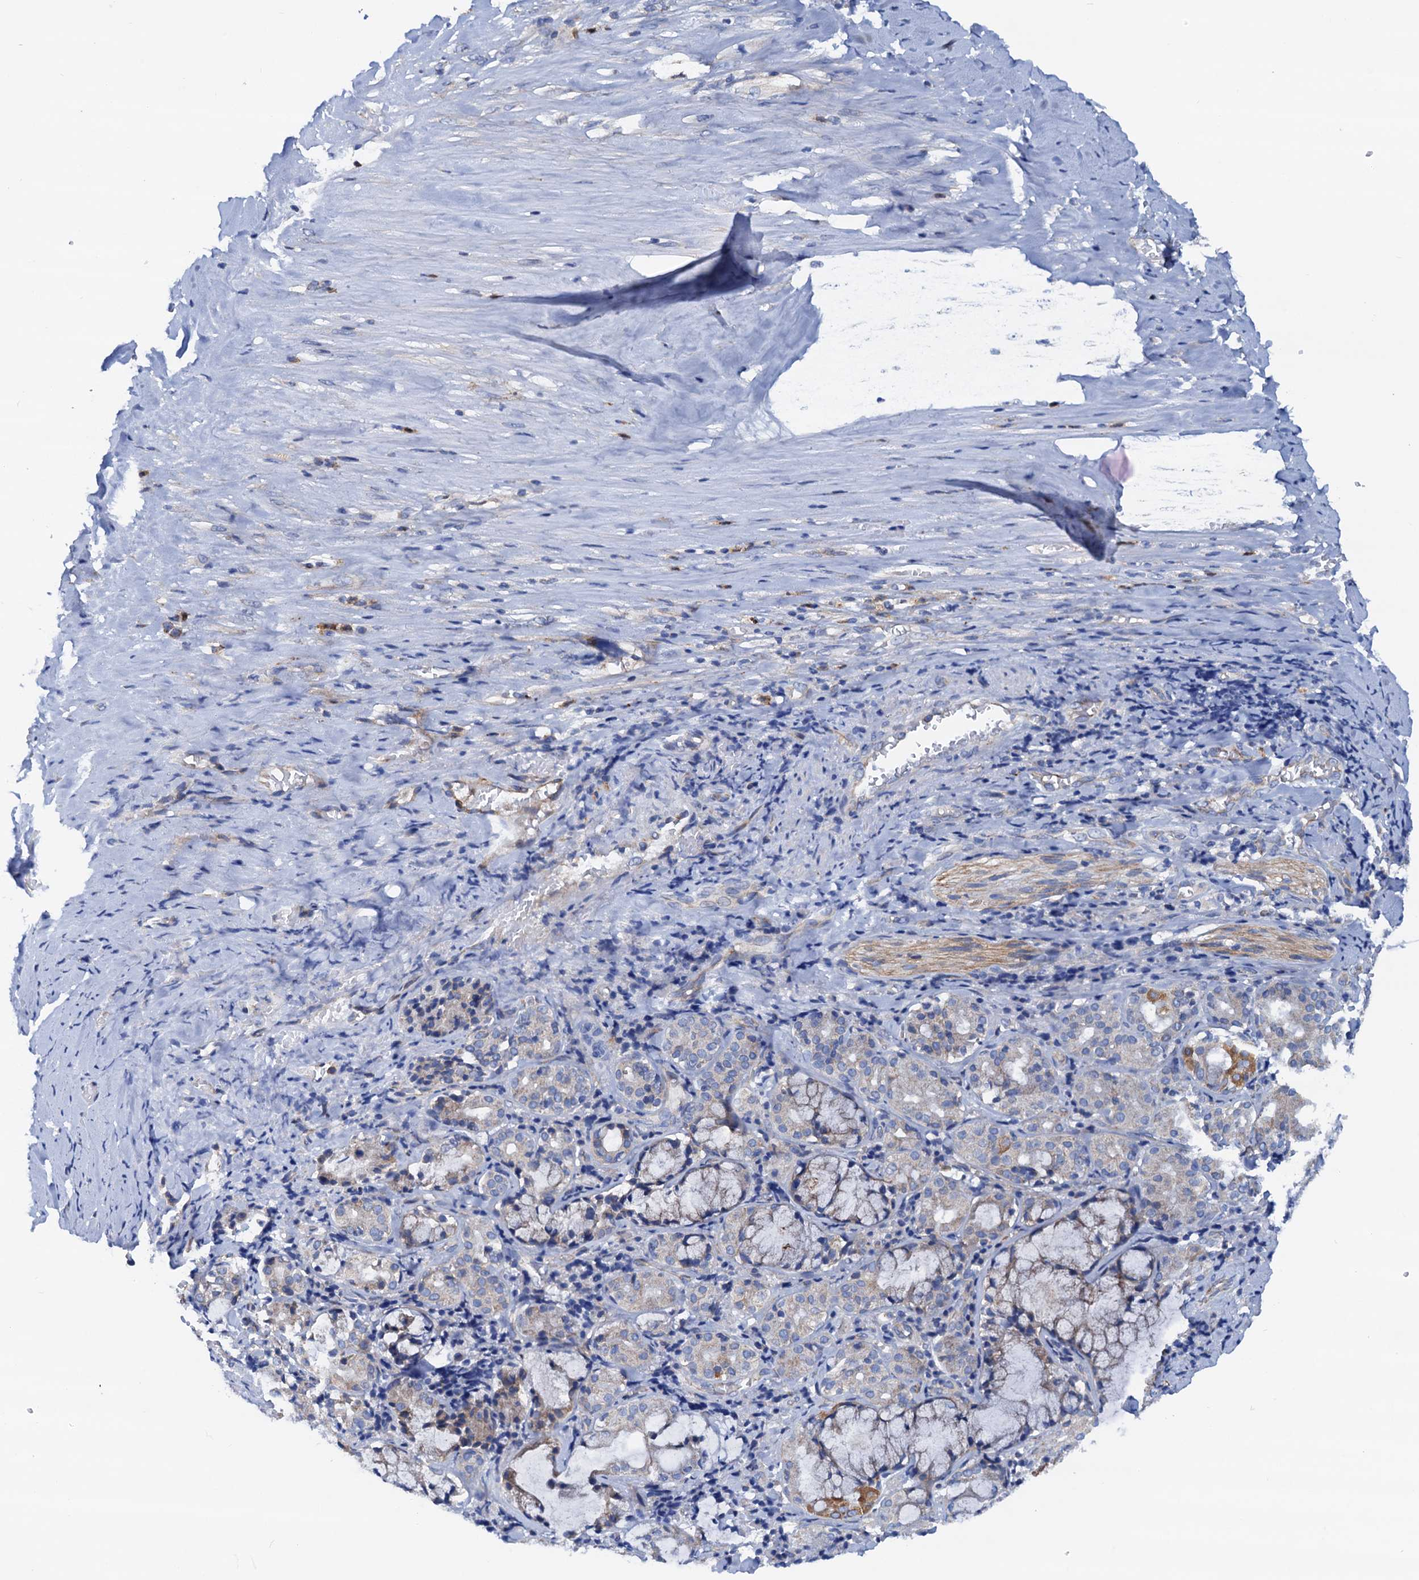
{"staining": {"intensity": "negative", "quantity": "none", "location": "none"}, "tissue": "adipose tissue", "cell_type": "Adipocytes", "image_type": "normal", "snomed": [{"axis": "morphology", "description": "Normal tissue, NOS"}, {"axis": "morphology", "description": "Basal cell carcinoma"}, {"axis": "topography", "description": "Cartilage tissue"}, {"axis": "topography", "description": "Nasopharynx"}, {"axis": "topography", "description": "Oral tissue"}], "caption": "A high-resolution micrograph shows immunohistochemistry (IHC) staining of benign adipose tissue, which reveals no significant positivity in adipocytes. (DAB immunohistochemistry with hematoxylin counter stain).", "gene": "RASSF9", "patient": {"sex": "female", "age": 77}}